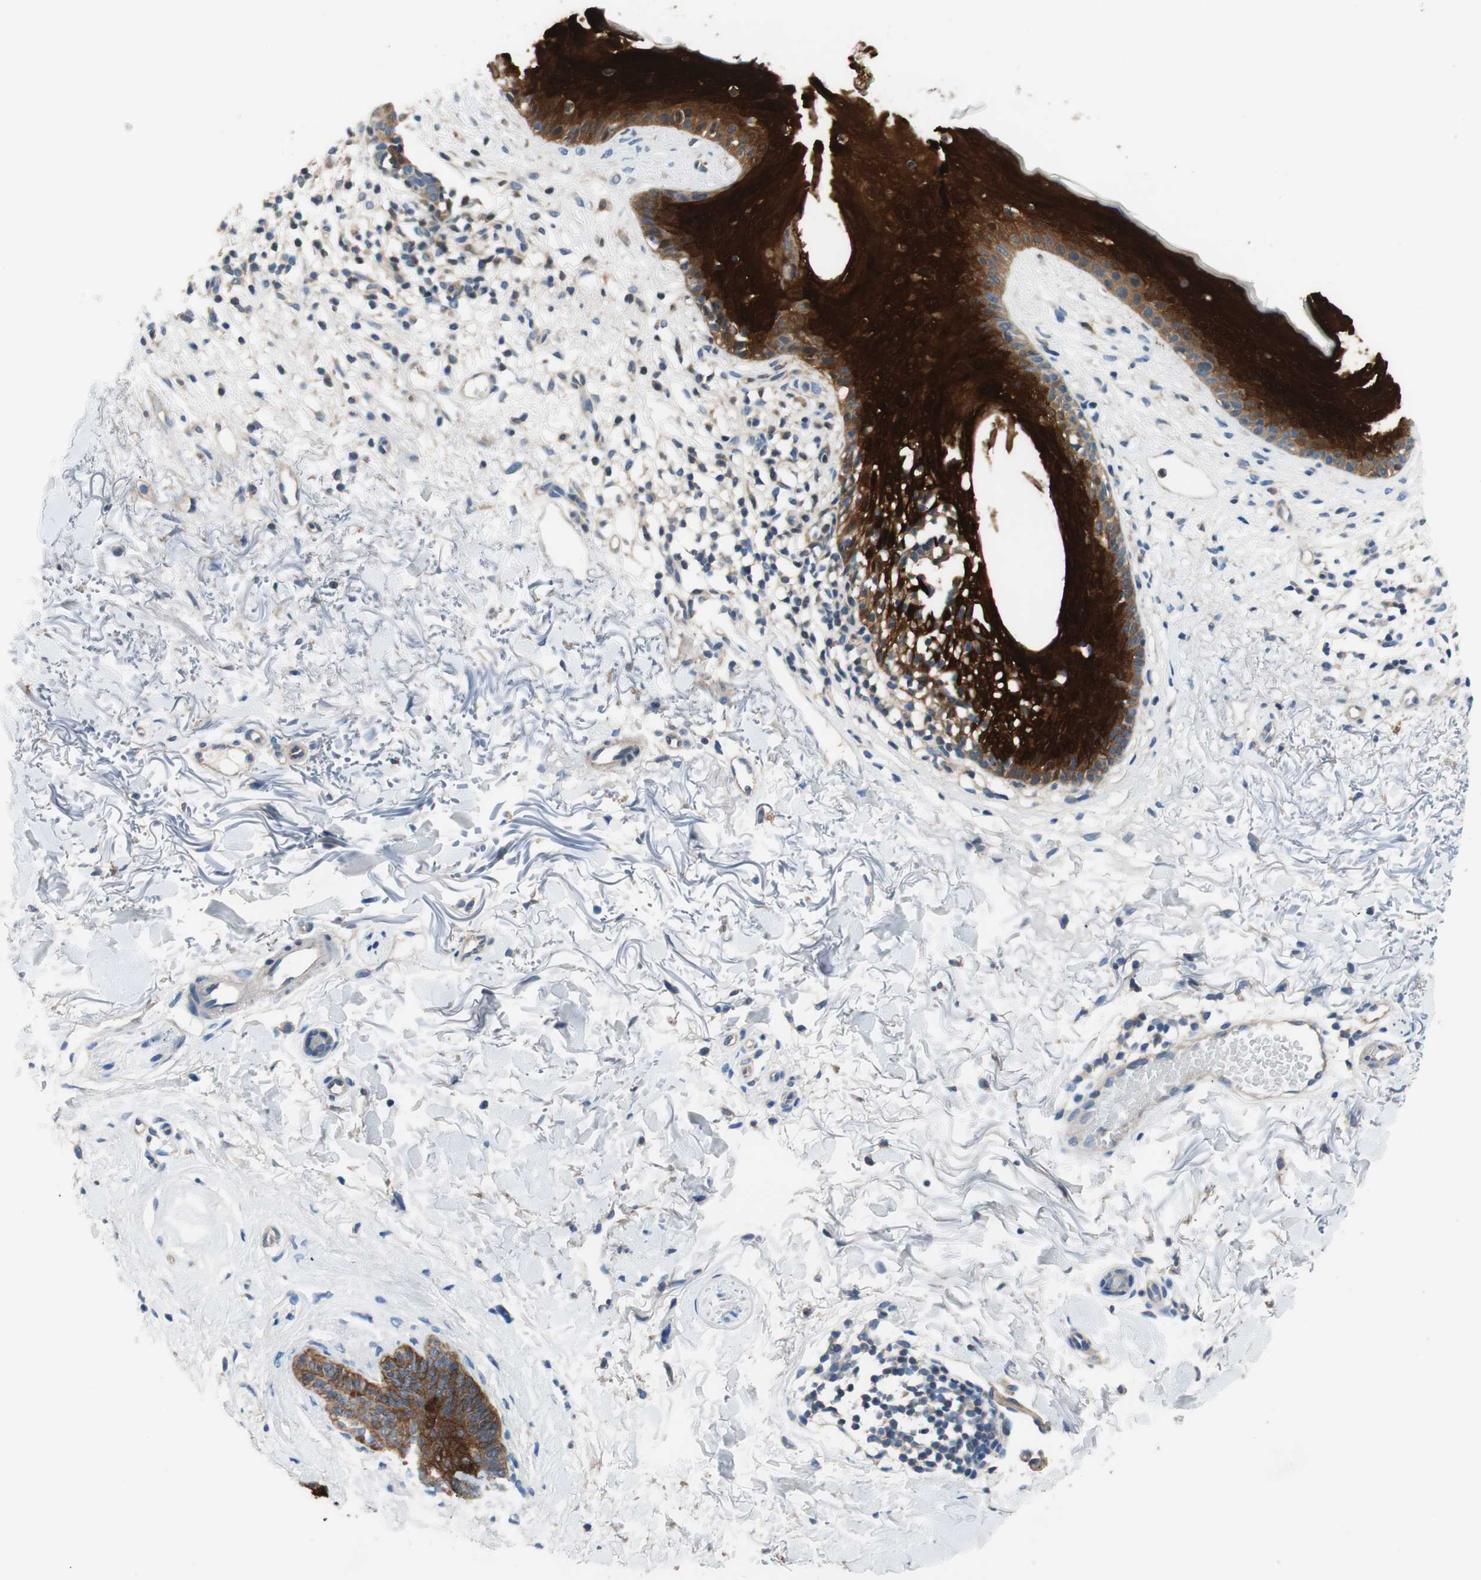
{"staining": {"intensity": "strong", "quantity": ">75%", "location": "cytoplasmic/membranous"}, "tissue": "skin cancer", "cell_type": "Tumor cells", "image_type": "cancer", "snomed": [{"axis": "morphology", "description": "Basal cell carcinoma"}, {"axis": "topography", "description": "Skin"}], "caption": "Skin cancer stained with a protein marker displays strong staining in tumor cells.", "gene": "CALML3", "patient": {"sex": "female", "age": 70}}